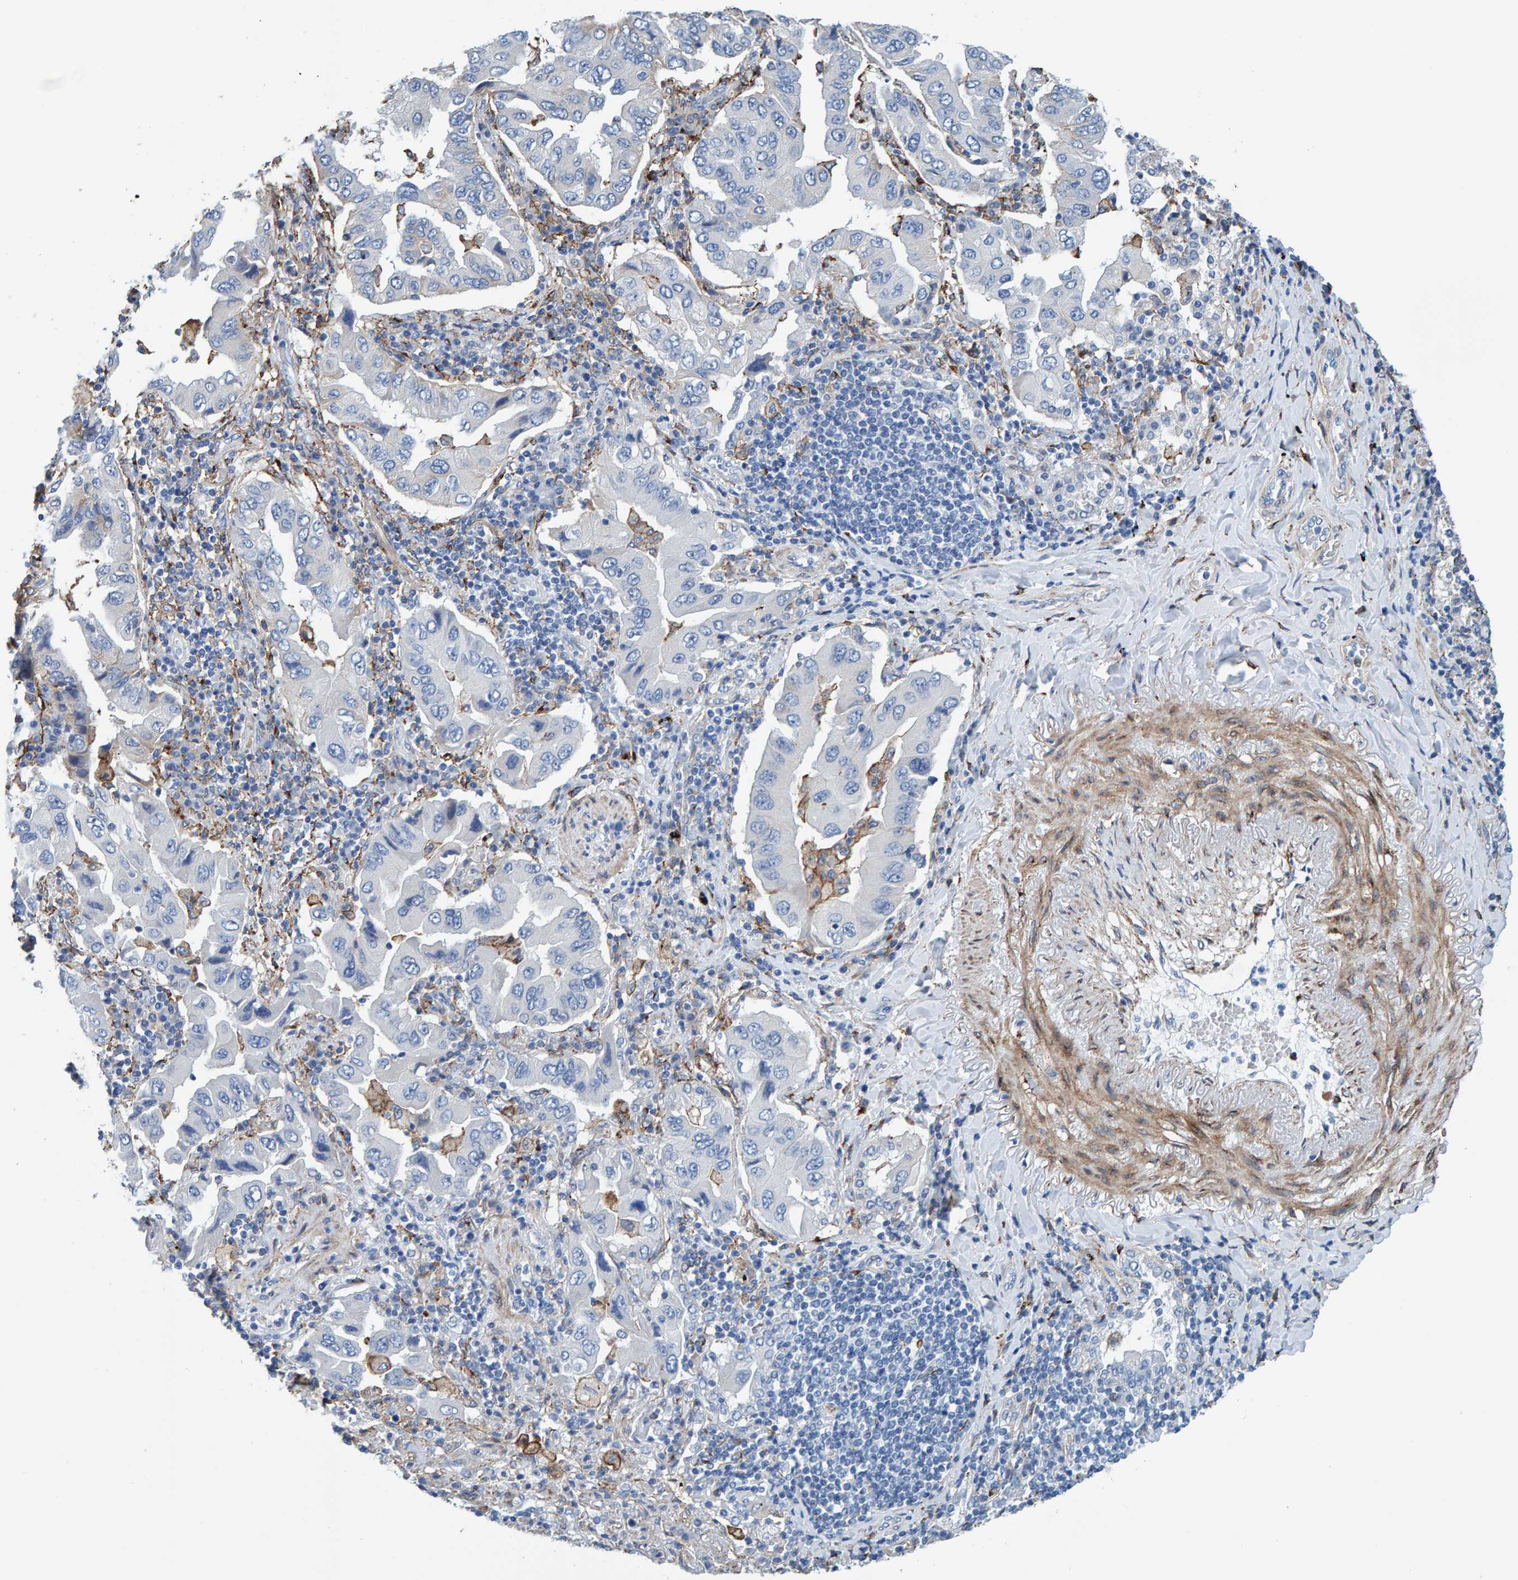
{"staining": {"intensity": "negative", "quantity": "none", "location": "none"}, "tissue": "lung cancer", "cell_type": "Tumor cells", "image_type": "cancer", "snomed": [{"axis": "morphology", "description": "Adenocarcinoma, NOS"}, {"axis": "topography", "description": "Lung"}], "caption": "Immunohistochemical staining of lung cancer displays no significant staining in tumor cells. (Immunohistochemistry, brightfield microscopy, high magnification).", "gene": "LRP1", "patient": {"sex": "female", "age": 65}}